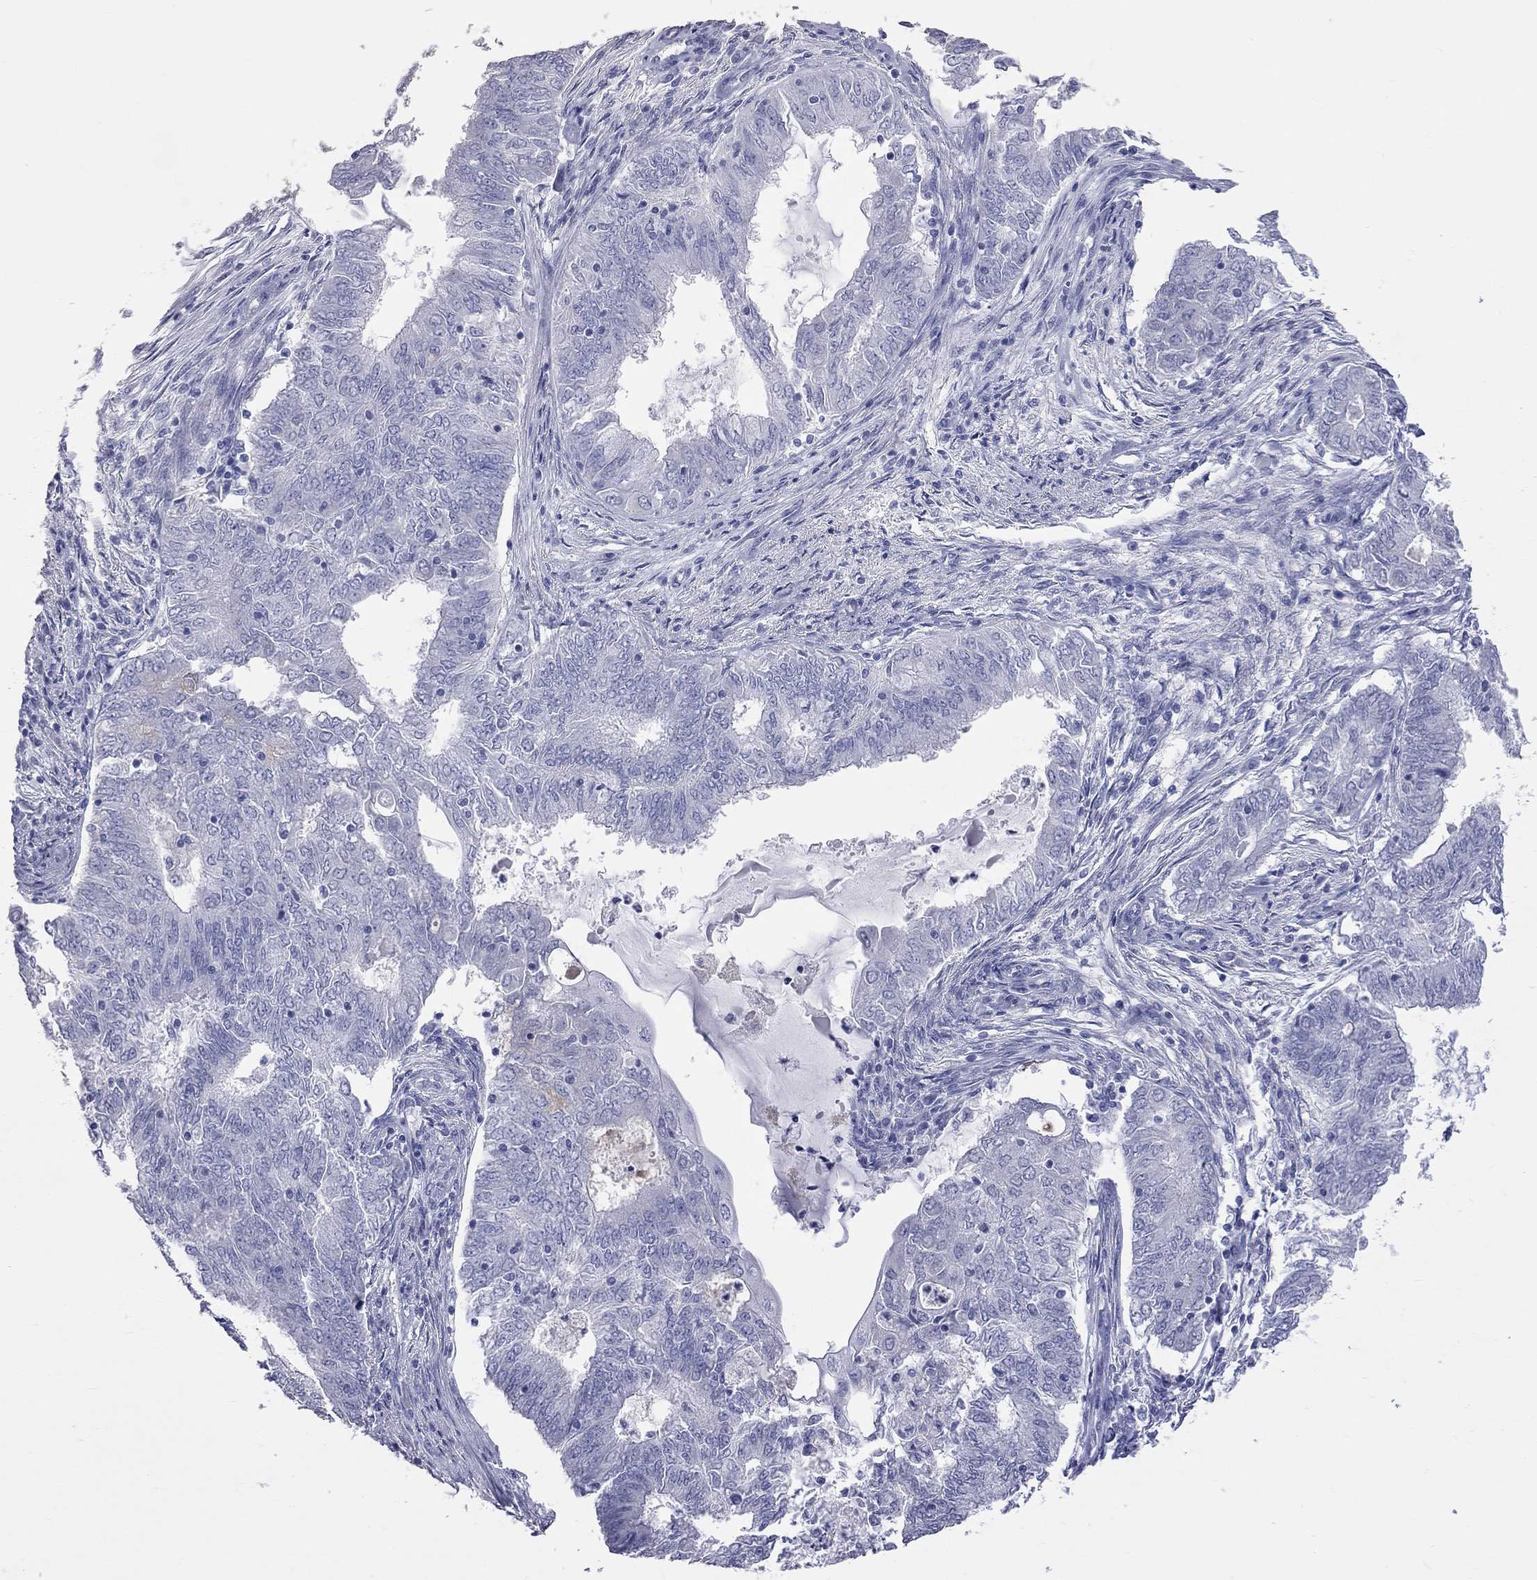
{"staining": {"intensity": "negative", "quantity": "none", "location": "none"}, "tissue": "endometrial cancer", "cell_type": "Tumor cells", "image_type": "cancer", "snomed": [{"axis": "morphology", "description": "Adenocarcinoma, NOS"}, {"axis": "topography", "description": "Endometrium"}], "caption": "Protein analysis of adenocarcinoma (endometrial) shows no significant staining in tumor cells.", "gene": "KCND2", "patient": {"sex": "female", "age": 62}}